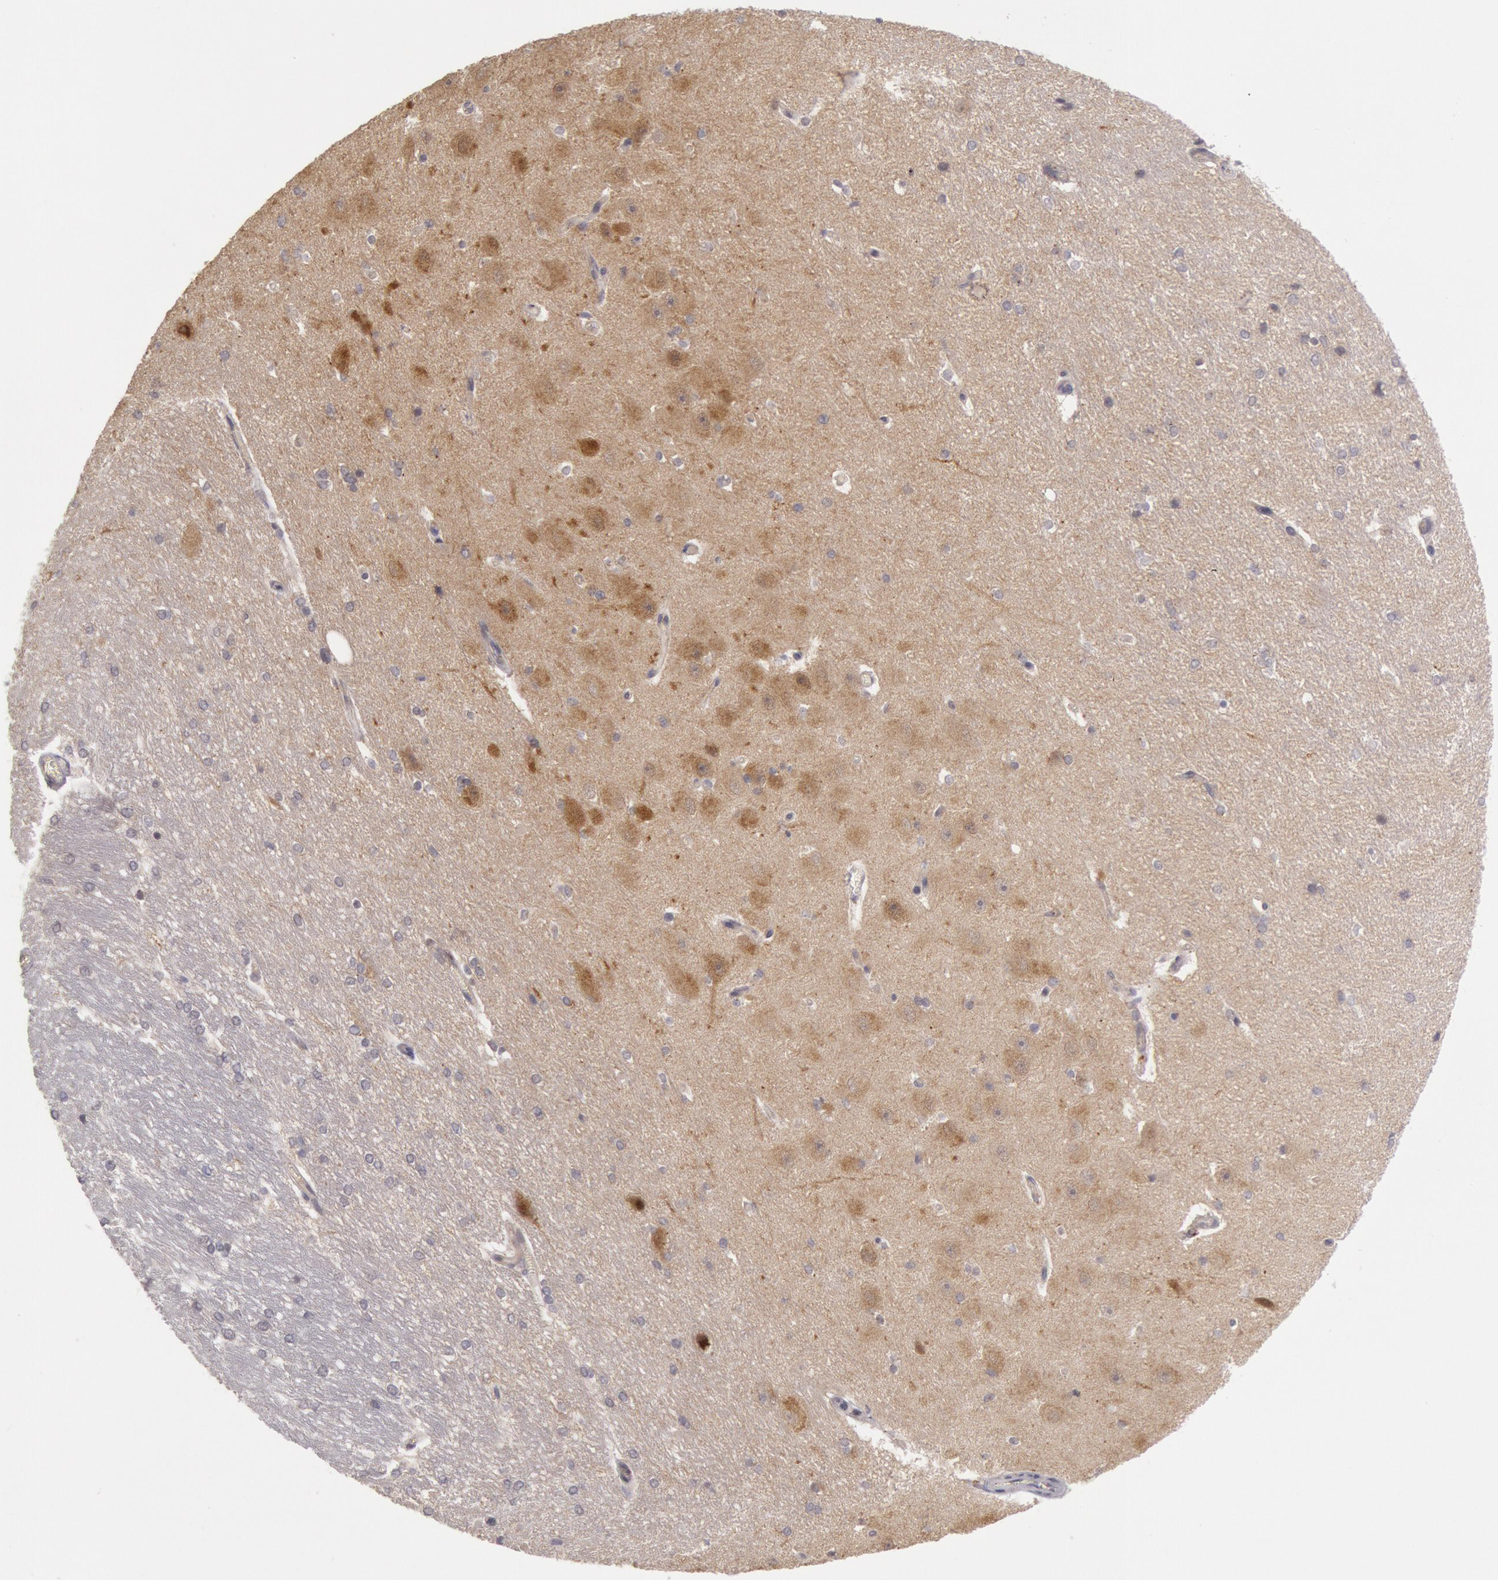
{"staining": {"intensity": "weak", "quantity": "25%-75%", "location": "cytoplasmic/membranous"}, "tissue": "hippocampus", "cell_type": "Glial cells", "image_type": "normal", "snomed": [{"axis": "morphology", "description": "Normal tissue, NOS"}, {"axis": "topography", "description": "Hippocampus"}], "caption": "This photomicrograph shows IHC staining of normal human hippocampus, with low weak cytoplasmic/membranous positivity in approximately 25%-75% of glial cells.", "gene": "TRIB2", "patient": {"sex": "female", "age": 19}}